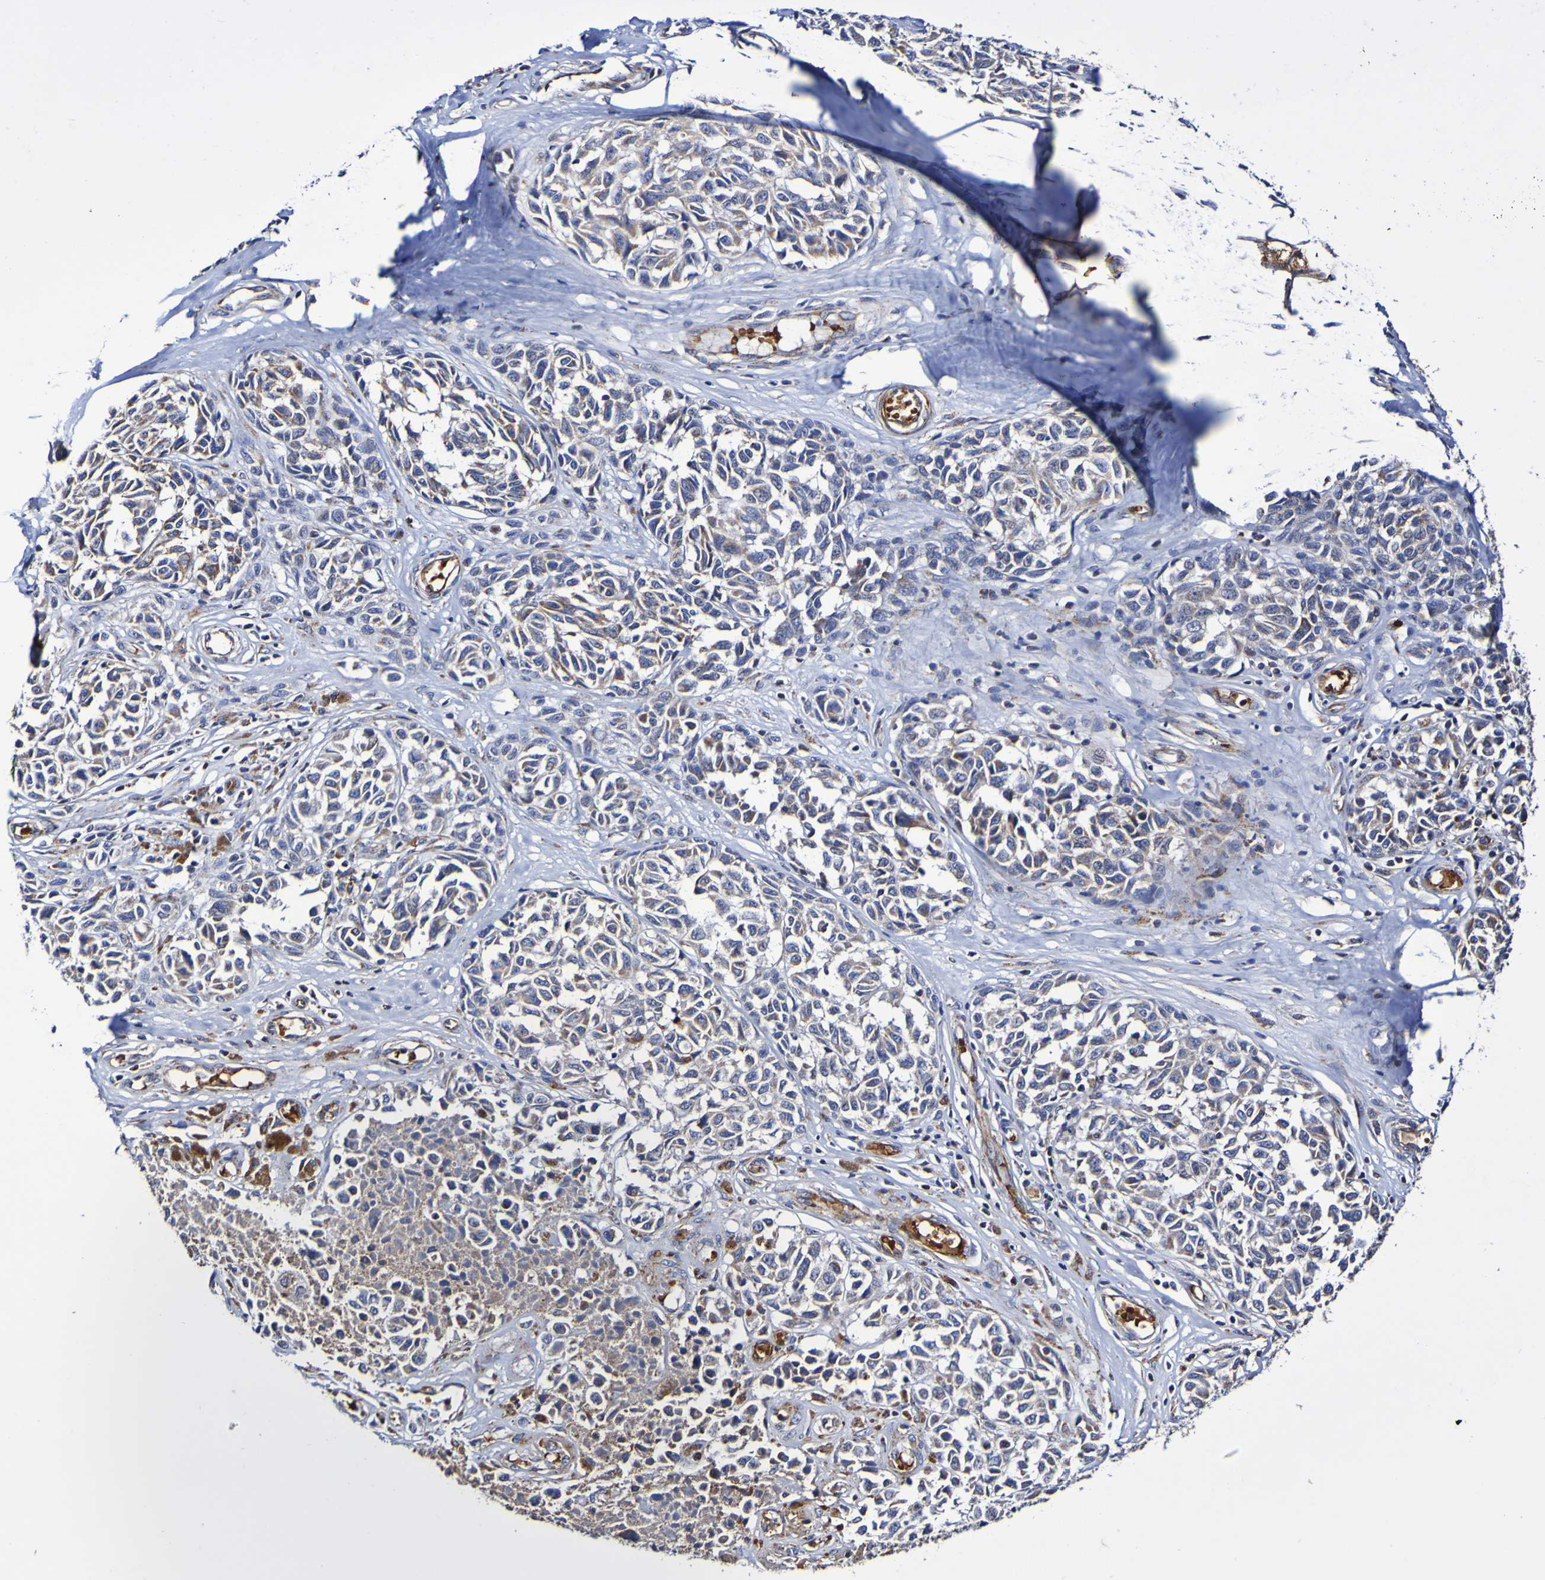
{"staining": {"intensity": "negative", "quantity": "none", "location": "none"}, "tissue": "melanoma", "cell_type": "Tumor cells", "image_type": "cancer", "snomed": [{"axis": "morphology", "description": "Malignant melanoma, NOS"}, {"axis": "topography", "description": "Skin"}], "caption": "The image demonstrates no significant positivity in tumor cells of malignant melanoma. The staining was performed using DAB (3,3'-diaminobenzidine) to visualize the protein expression in brown, while the nuclei were stained in blue with hematoxylin (Magnification: 20x).", "gene": "WNT4", "patient": {"sex": "female", "age": 64}}